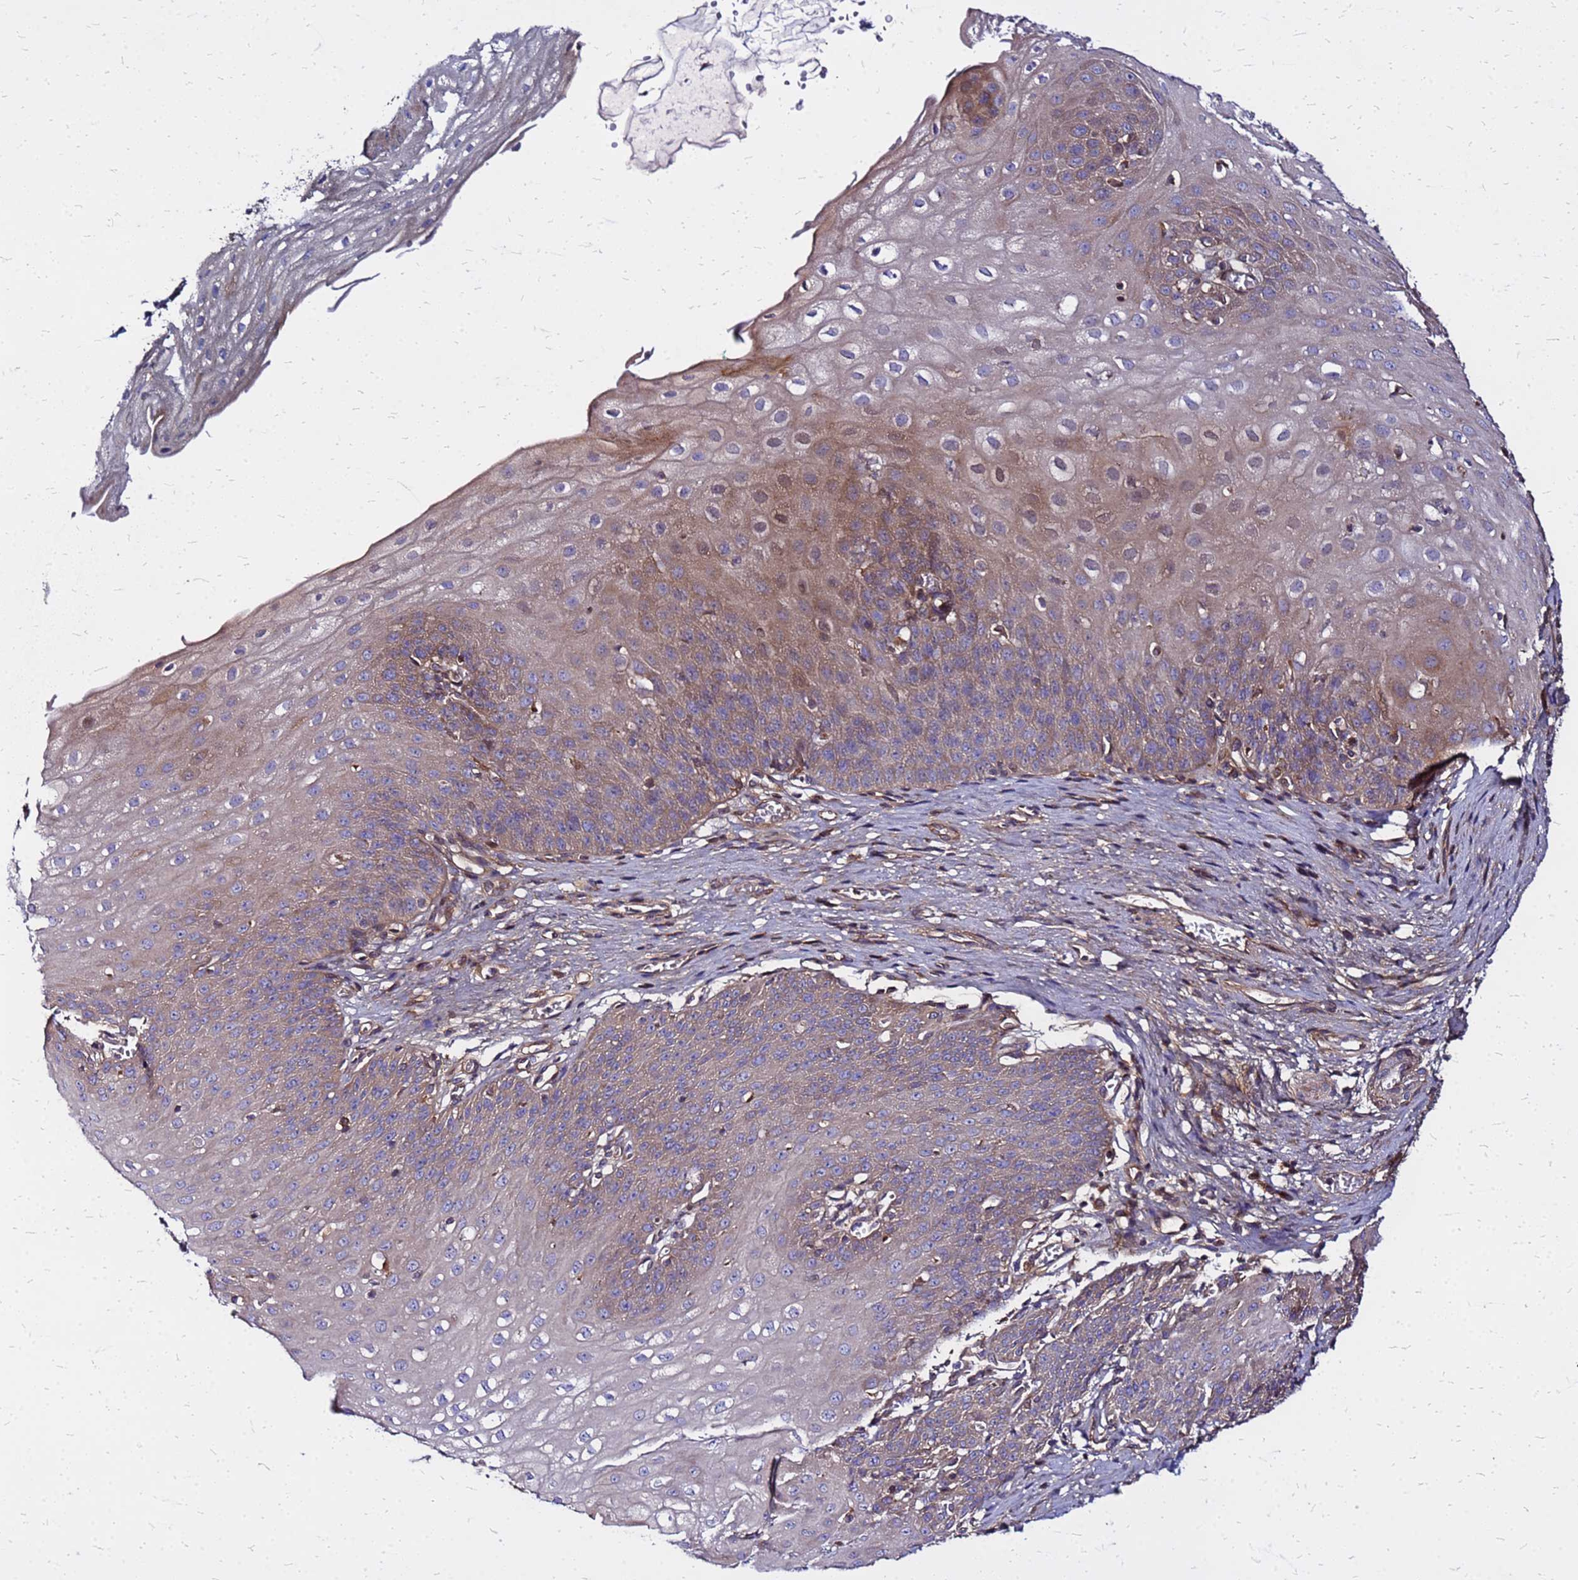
{"staining": {"intensity": "moderate", "quantity": "25%-75%", "location": "cytoplasmic/membranous"}, "tissue": "esophagus", "cell_type": "Squamous epithelial cells", "image_type": "normal", "snomed": [{"axis": "morphology", "description": "Normal tissue, NOS"}, {"axis": "topography", "description": "Esophagus"}], "caption": "A histopathology image of esophagus stained for a protein reveals moderate cytoplasmic/membranous brown staining in squamous epithelial cells. The staining was performed using DAB, with brown indicating positive protein expression. Nuclei are stained blue with hematoxylin.", "gene": "CYBC1", "patient": {"sex": "male", "age": 71}}